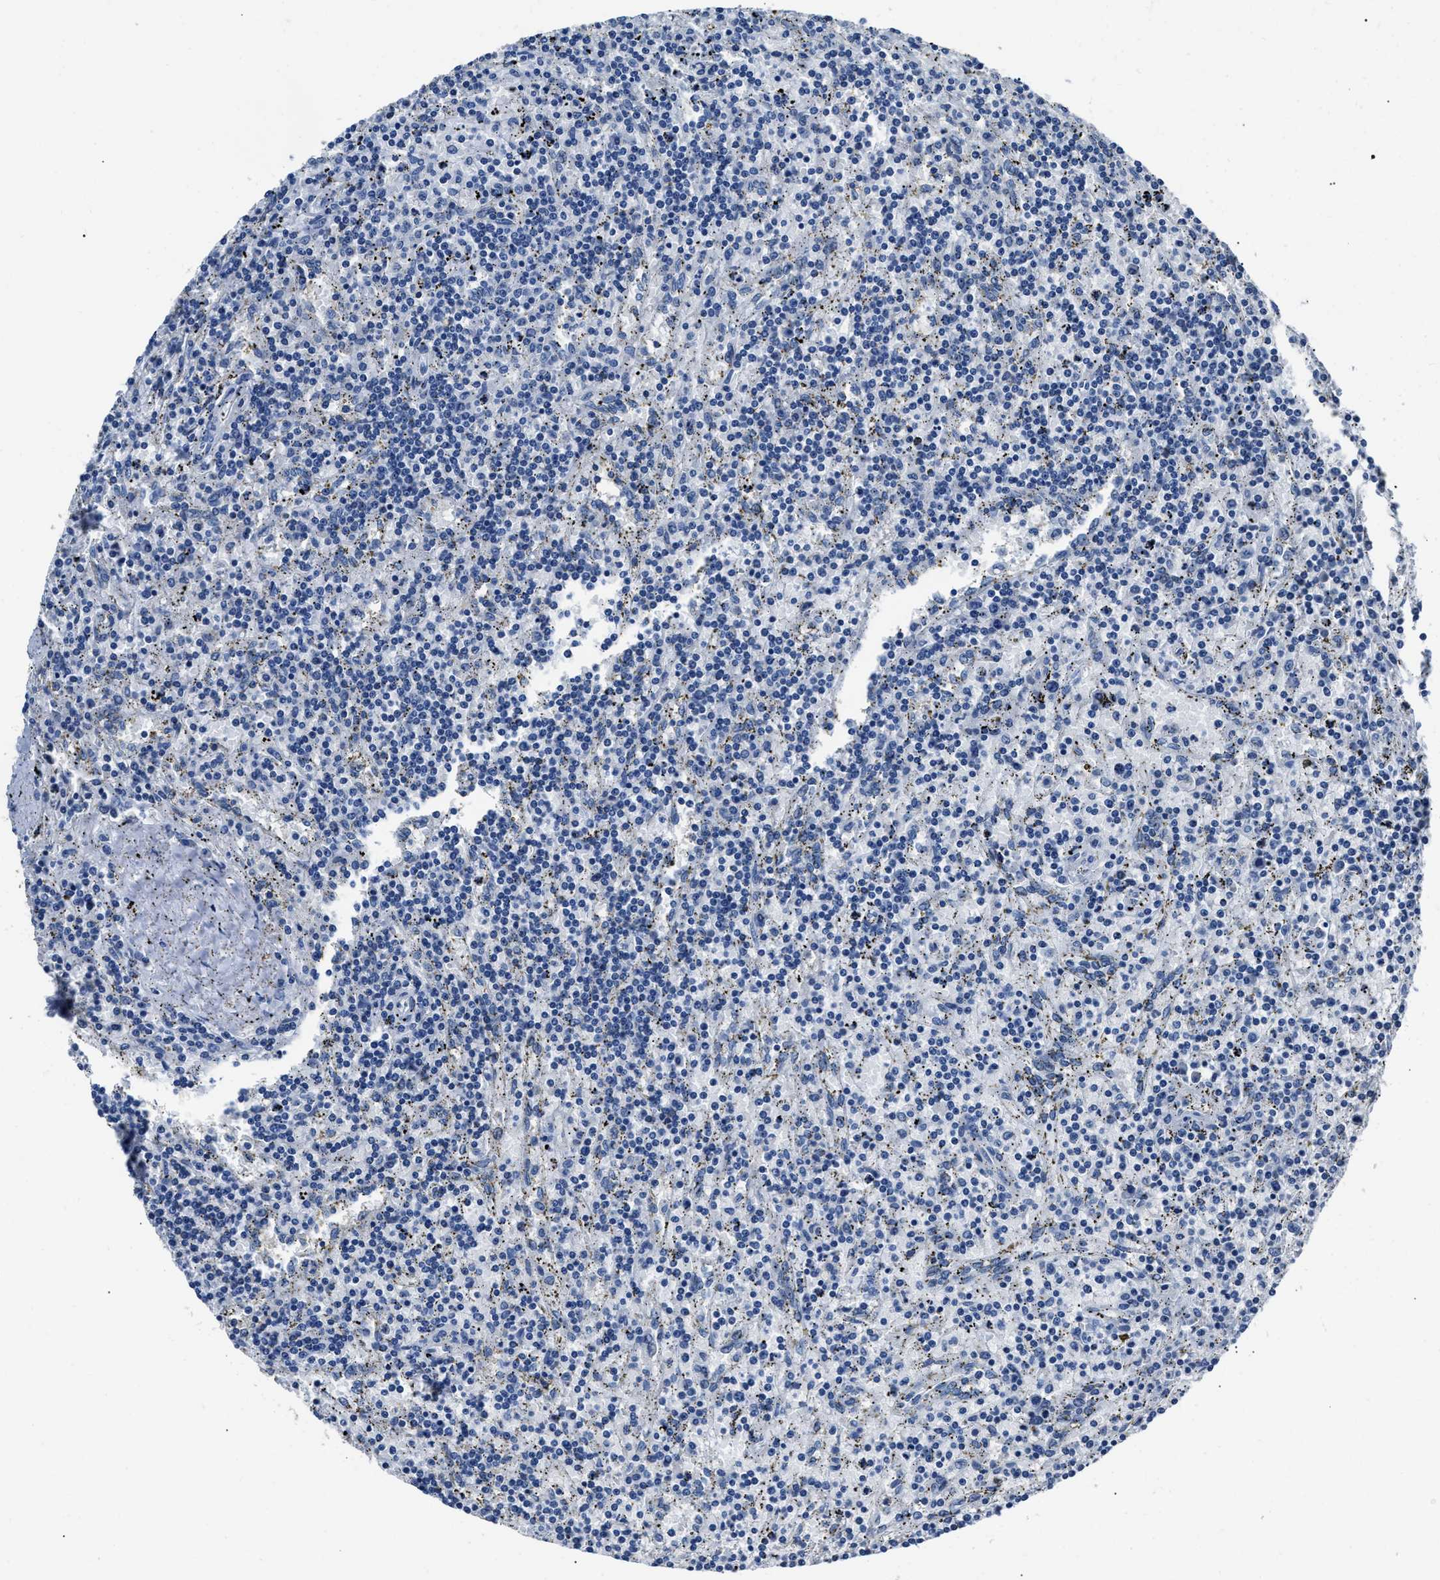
{"staining": {"intensity": "negative", "quantity": "none", "location": "none"}, "tissue": "lymphoma", "cell_type": "Tumor cells", "image_type": "cancer", "snomed": [{"axis": "morphology", "description": "Malignant lymphoma, non-Hodgkin's type, Low grade"}, {"axis": "topography", "description": "Spleen"}], "caption": "An immunohistochemistry (IHC) photomicrograph of malignant lymphoma, non-Hodgkin's type (low-grade) is shown. There is no staining in tumor cells of malignant lymphoma, non-Hodgkin's type (low-grade). The staining was performed using DAB to visualize the protein expression in brown, while the nuclei were stained in blue with hematoxylin (Magnification: 20x).", "gene": "NSUN5", "patient": {"sex": "male", "age": 76}}